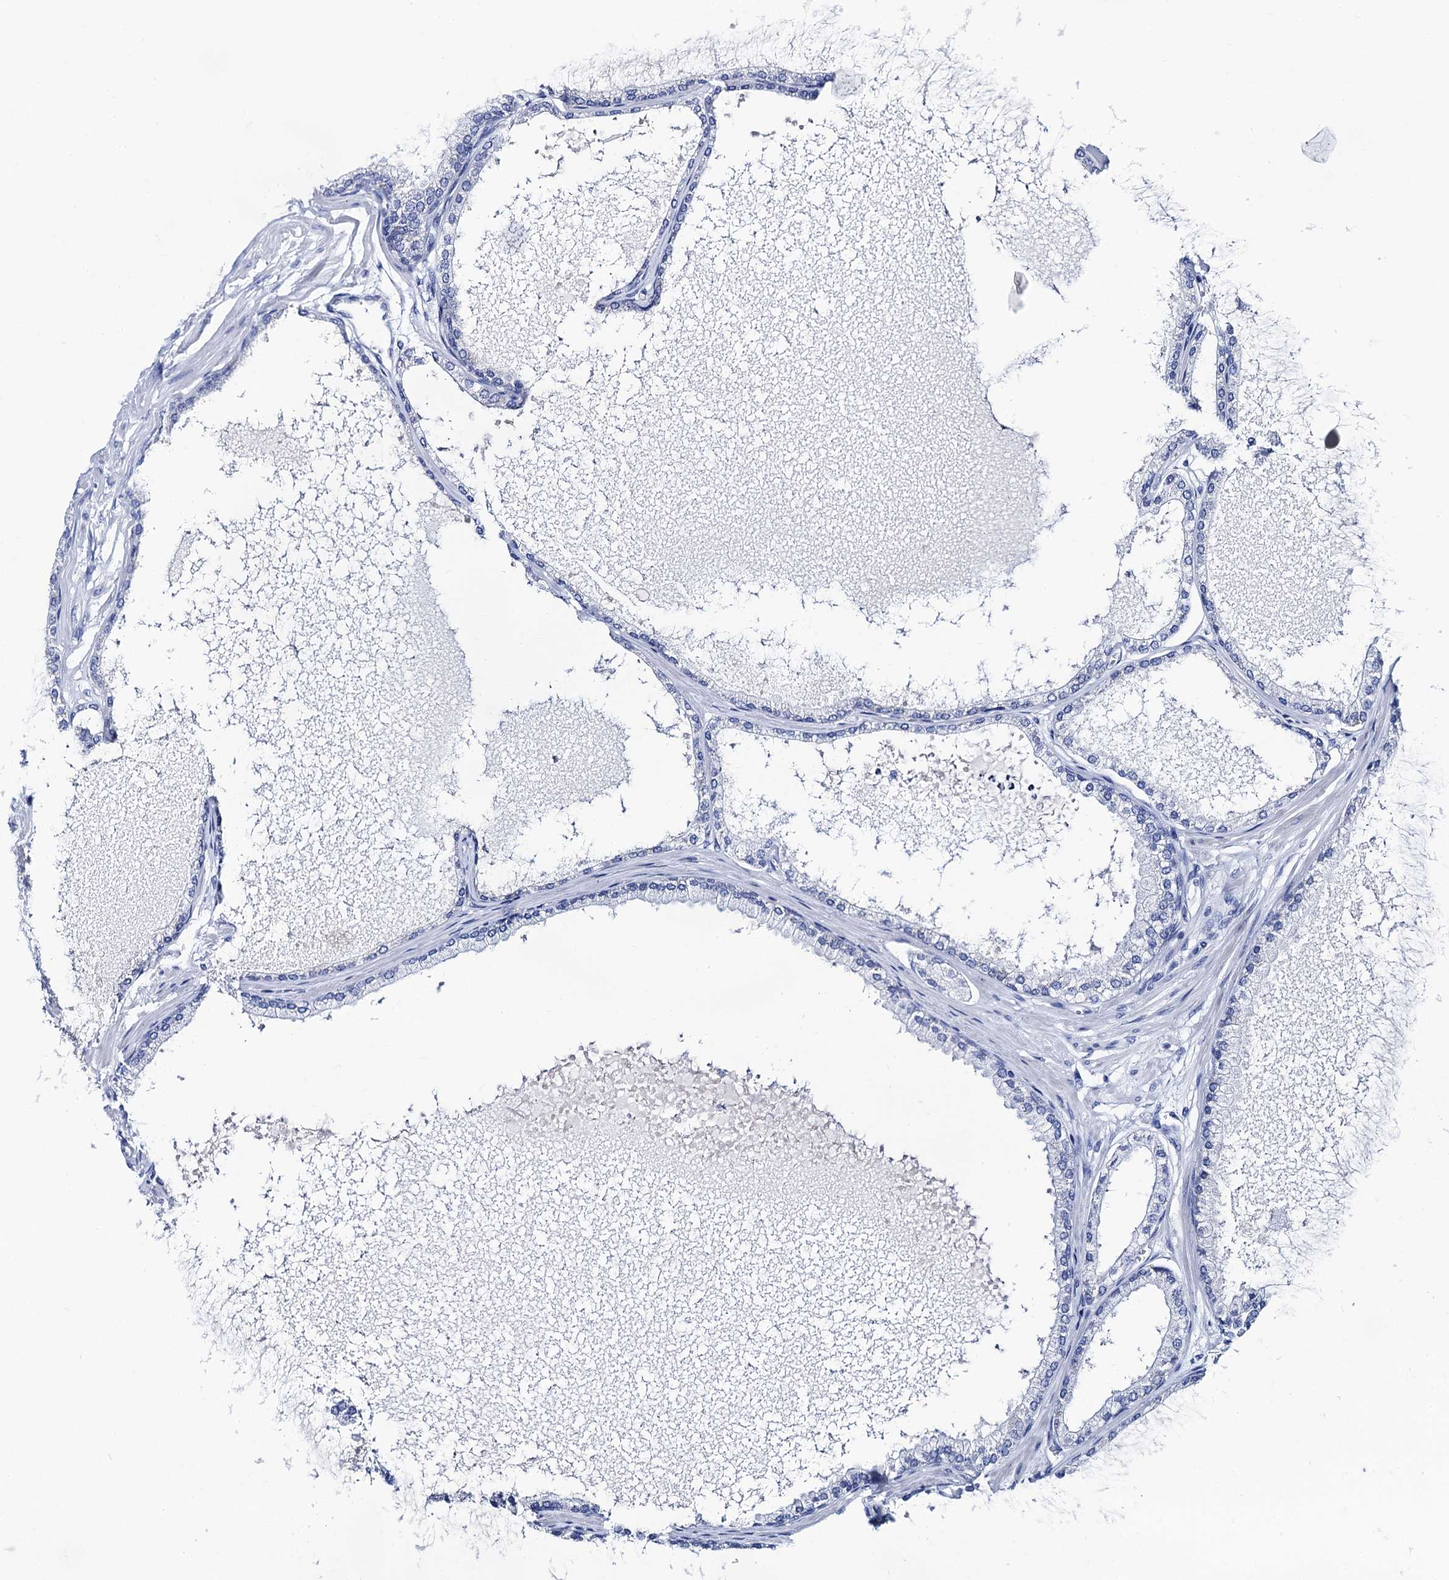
{"staining": {"intensity": "weak", "quantity": "<25%", "location": "cytoplasmic/membranous"}, "tissue": "prostate cancer", "cell_type": "Tumor cells", "image_type": "cancer", "snomed": [{"axis": "morphology", "description": "Adenocarcinoma, Low grade"}, {"axis": "topography", "description": "Prostate"}], "caption": "This is a photomicrograph of IHC staining of prostate cancer (low-grade adenocarcinoma), which shows no staining in tumor cells.", "gene": "ACADSB", "patient": {"sex": "male", "age": 63}}